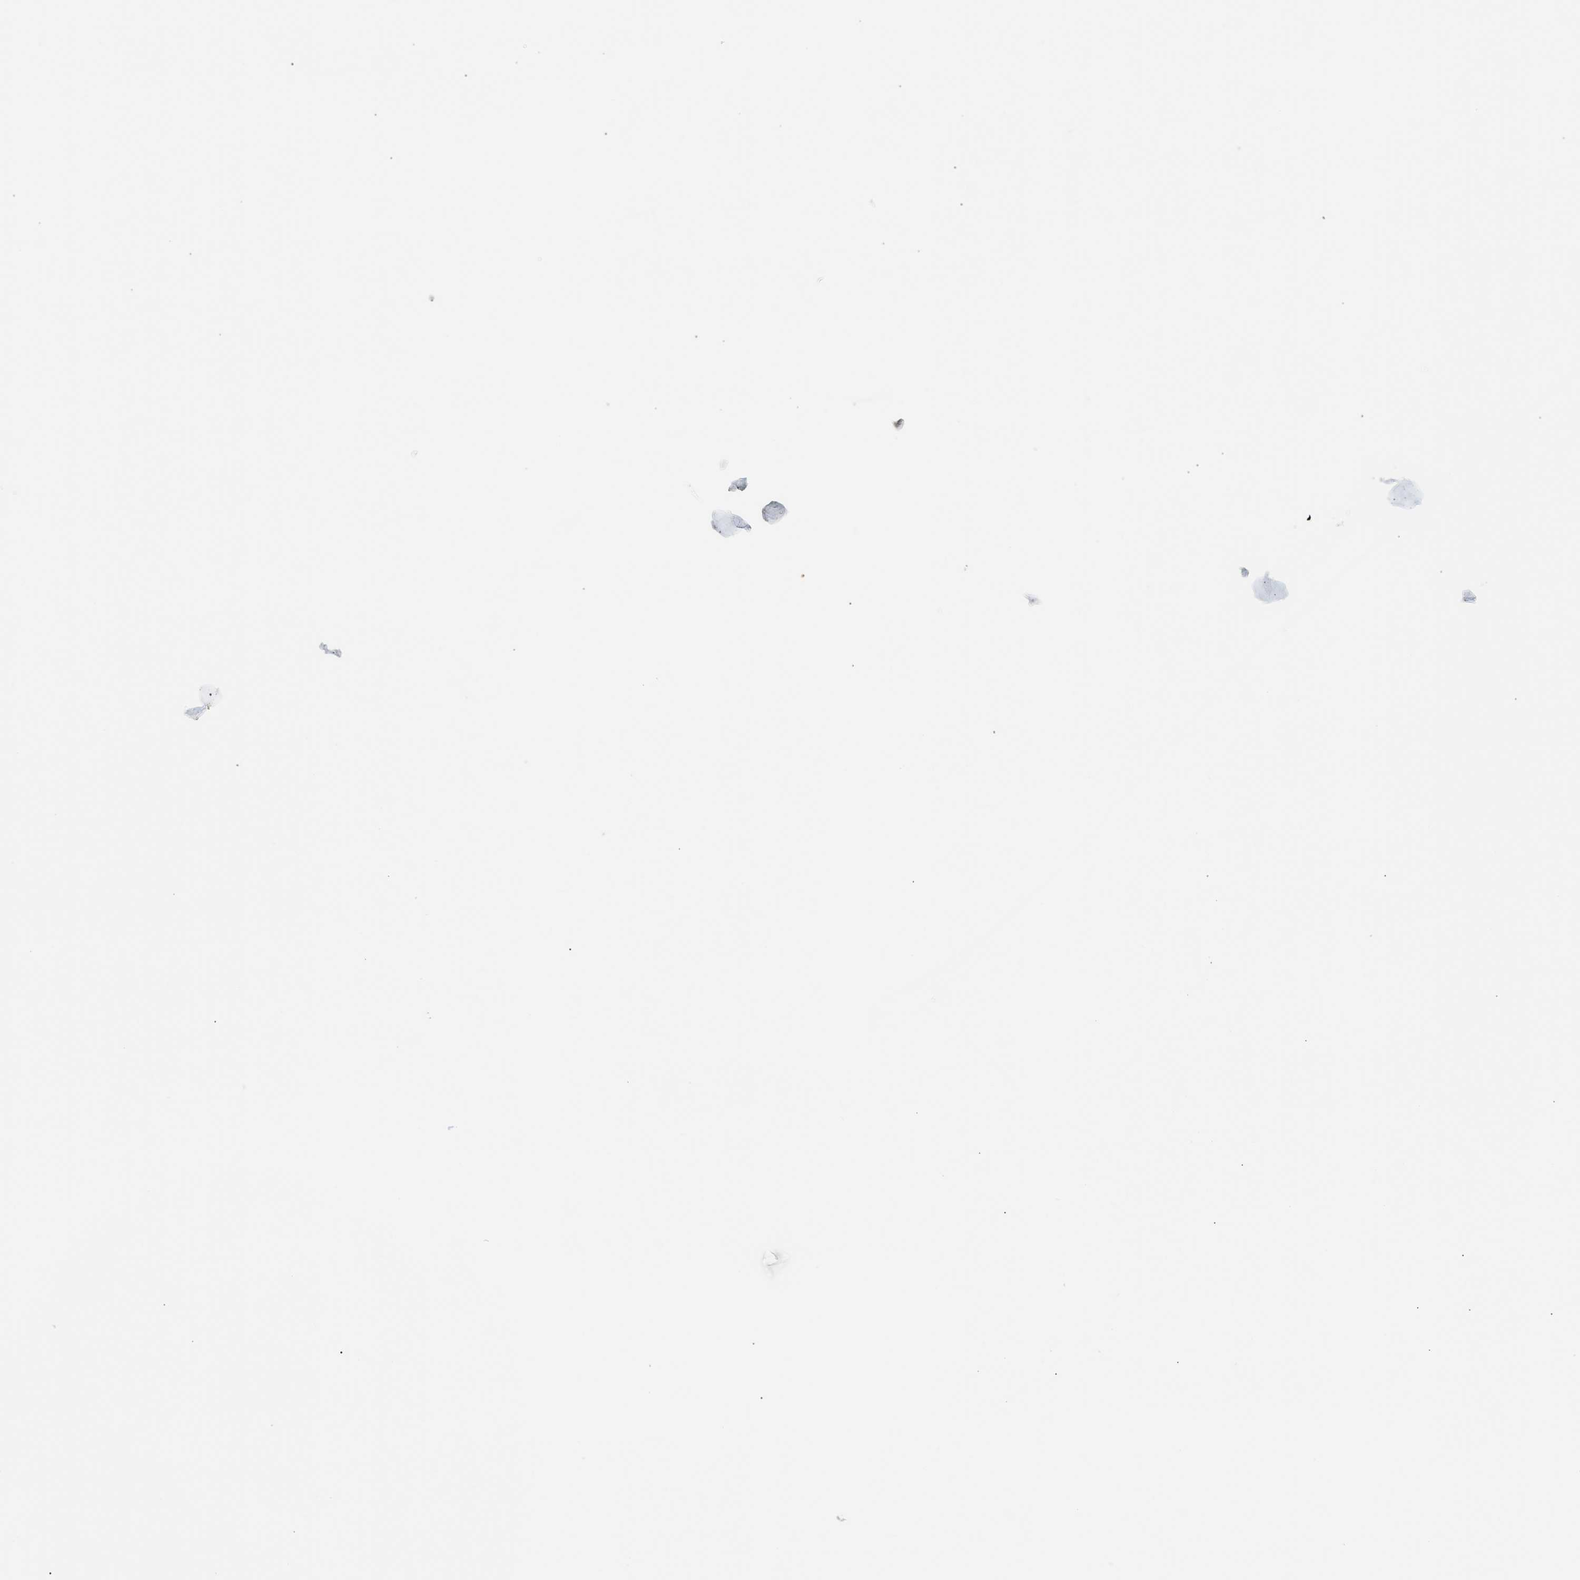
{"staining": {"intensity": "negative", "quantity": "none", "location": "none"}, "tissue": "liver cancer", "cell_type": "Tumor cells", "image_type": "cancer", "snomed": [{"axis": "morphology", "description": "Carcinoma, Hepatocellular, NOS"}, {"axis": "topography", "description": "Liver"}], "caption": "An immunohistochemistry (IHC) image of liver cancer is shown. There is no staining in tumor cells of liver cancer.", "gene": "TNIP2", "patient": {"sex": "male", "age": 72}}